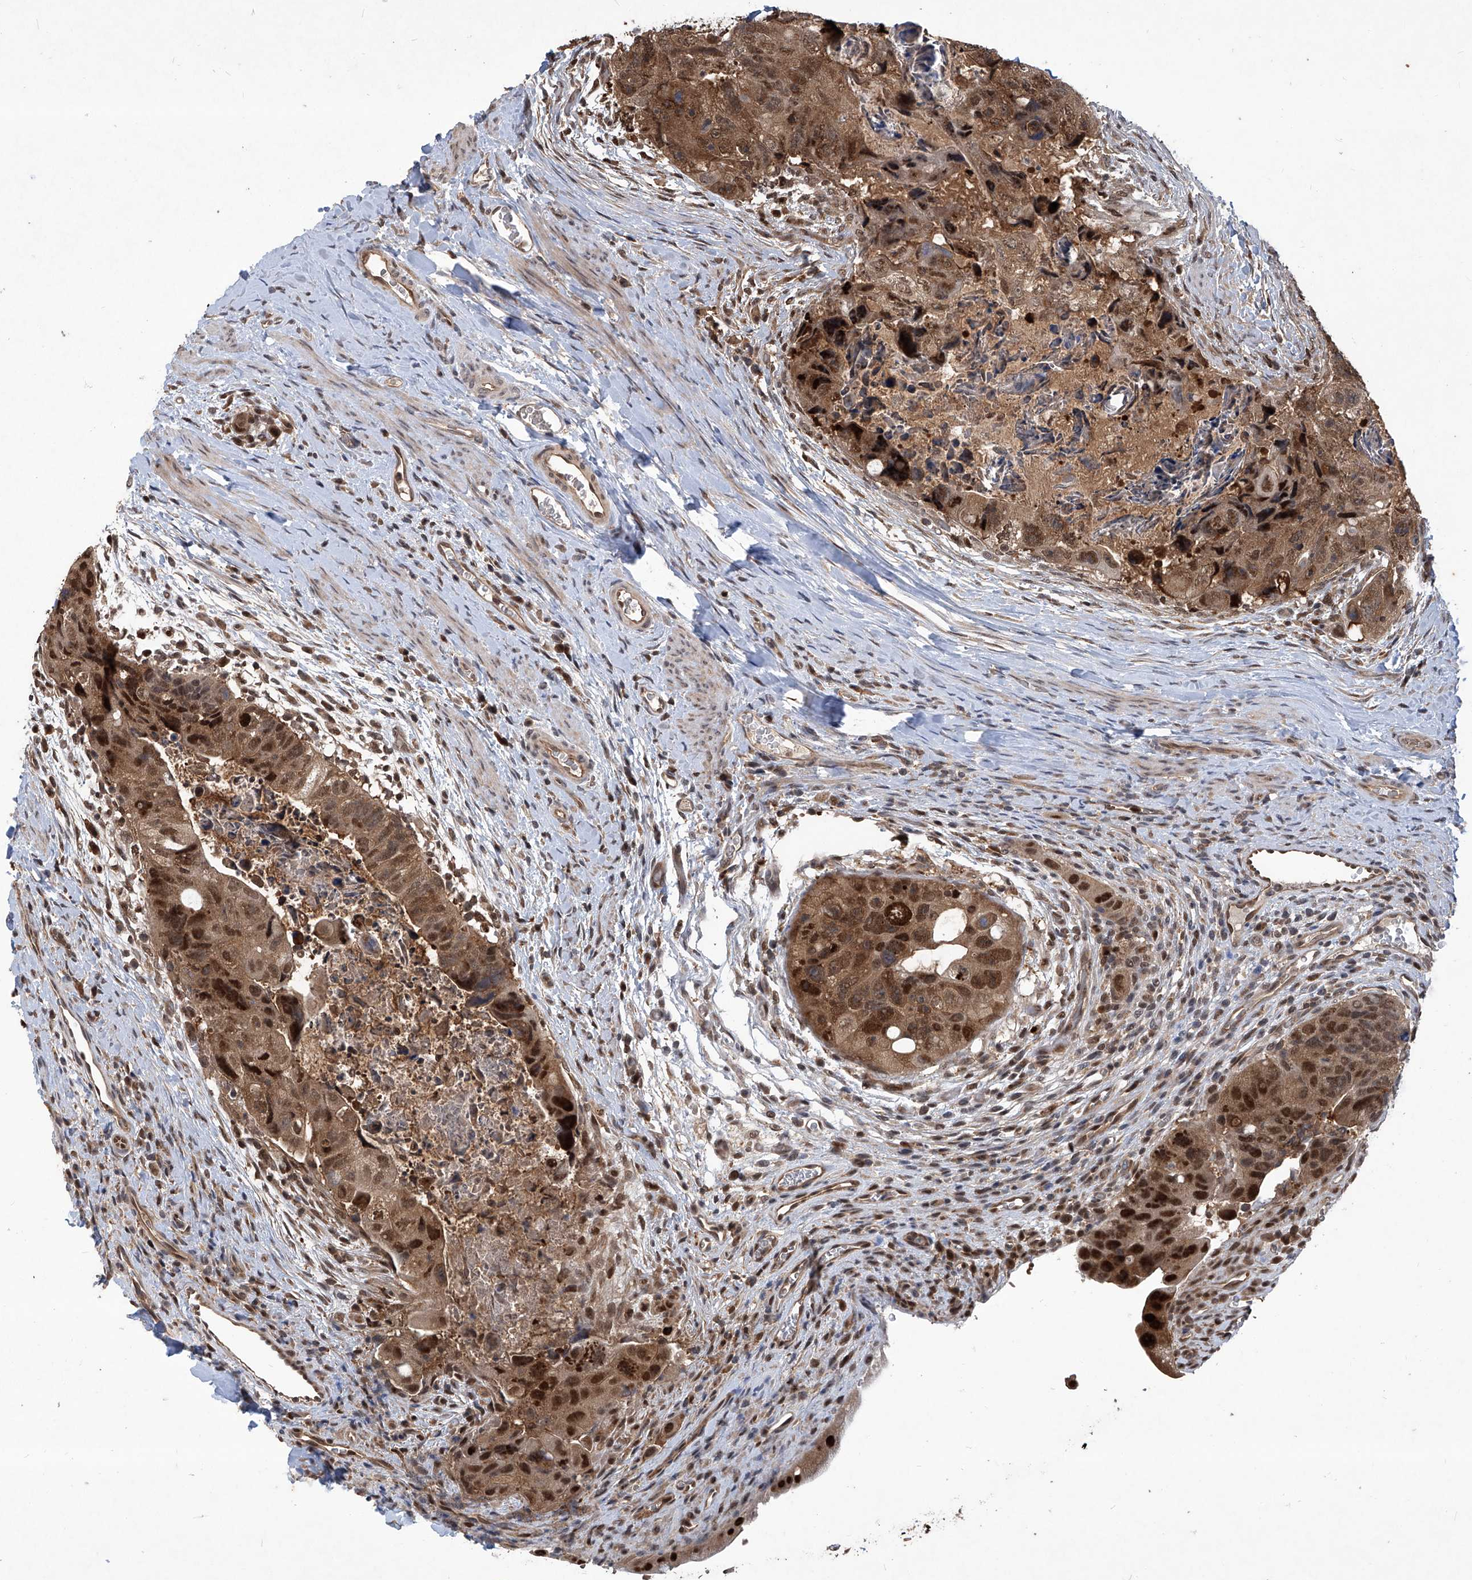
{"staining": {"intensity": "strong", "quantity": ">75%", "location": "cytoplasmic/membranous,nuclear"}, "tissue": "colorectal cancer", "cell_type": "Tumor cells", "image_type": "cancer", "snomed": [{"axis": "morphology", "description": "Adenocarcinoma, NOS"}, {"axis": "topography", "description": "Rectum"}], "caption": "Adenocarcinoma (colorectal) stained with a protein marker shows strong staining in tumor cells.", "gene": "PSMB1", "patient": {"sex": "male", "age": 59}}